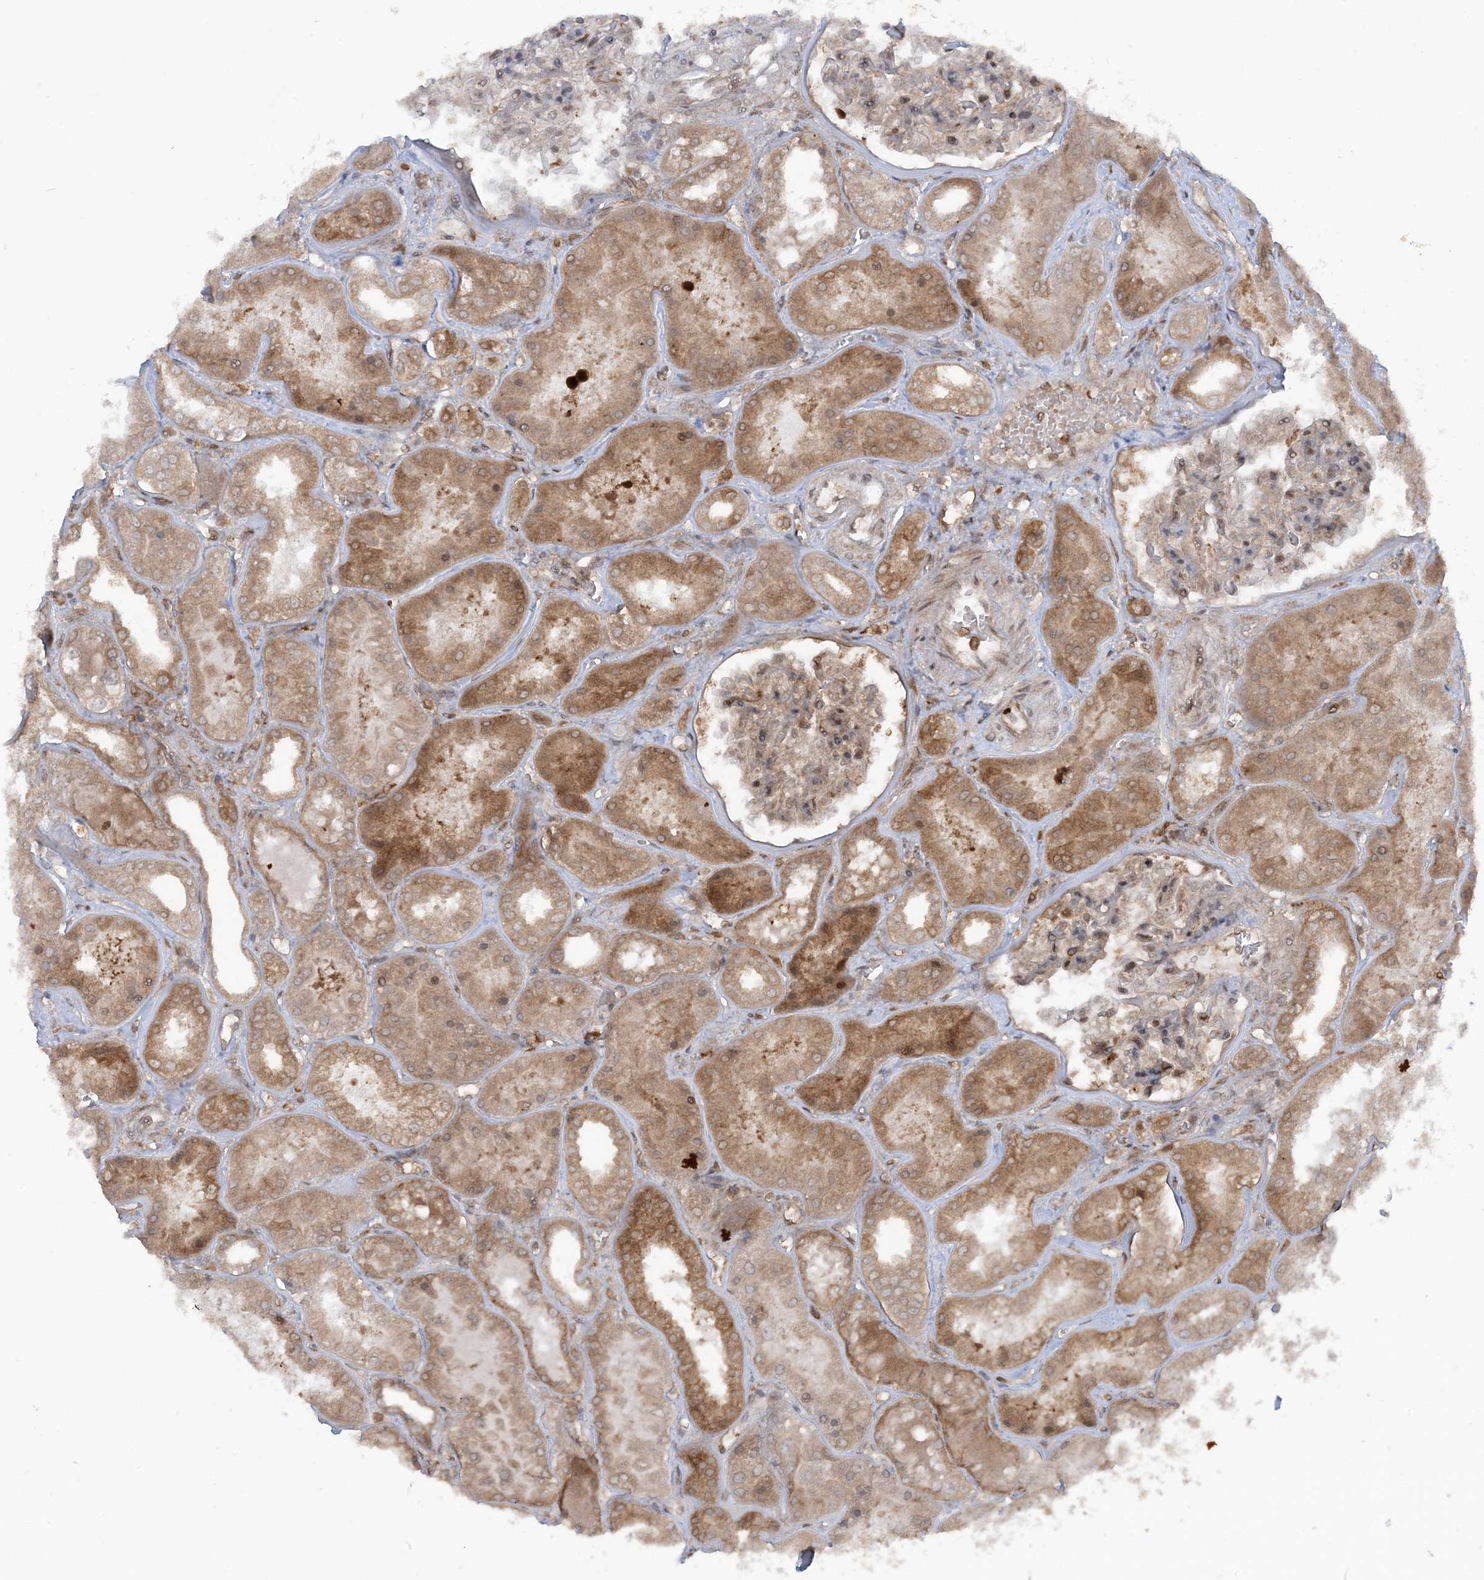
{"staining": {"intensity": "moderate", "quantity": "25%-75%", "location": "cytoplasmic/membranous,nuclear"}, "tissue": "kidney", "cell_type": "Cells in glomeruli", "image_type": "normal", "snomed": [{"axis": "morphology", "description": "Normal tissue, NOS"}, {"axis": "topography", "description": "Kidney"}], "caption": "Brown immunohistochemical staining in normal human kidney exhibits moderate cytoplasmic/membranous,nuclear positivity in about 25%-75% of cells in glomeruli. Ihc stains the protein in brown and the nuclei are stained blue.", "gene": "CERT1", "patient": {"sex": "female", "age": 56}}